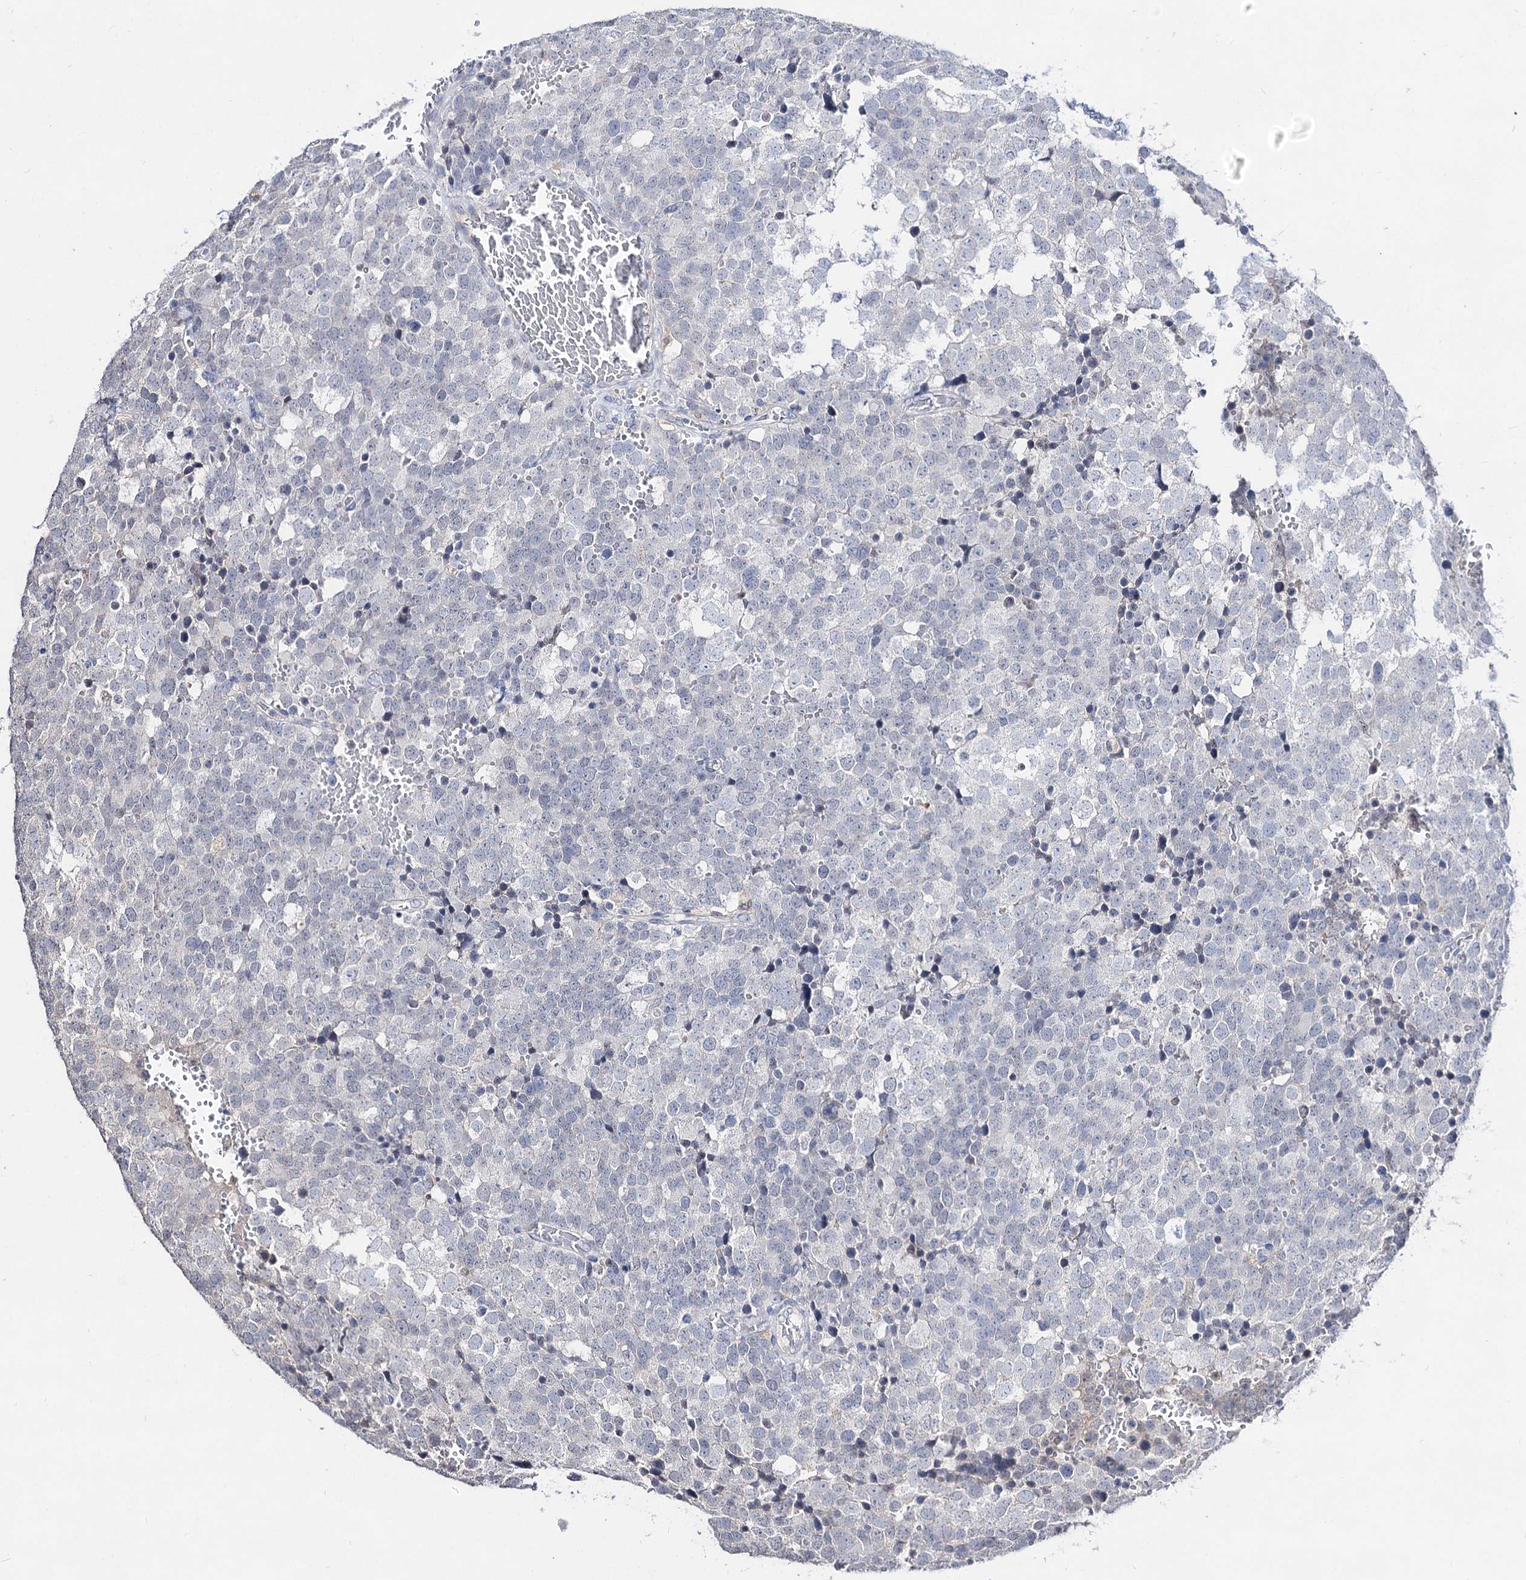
{"staining": {"intensity": "negative", "quantity": "none", "location": "none"}, "tissue": "testis cancer", "cell_type": "Tumor cells", "image_type": "cancer", "snomed": [{"axis": "morphology", "description": "Seminoma, NOS"}, {"axis": "topography", "description": "Testis"}], "caption": "High power microscopy image of an IHC photomicrograph of testis seminoma, revealing no significant positivity in tumor cells. Brightfield microscopy of immunohistochemistry (IHC) stained with DAB (brown) and hematoxylin (blue), captured at high magnification.", "gene": "ACTR6", "patient": {"sex": "male", "age": 71}}